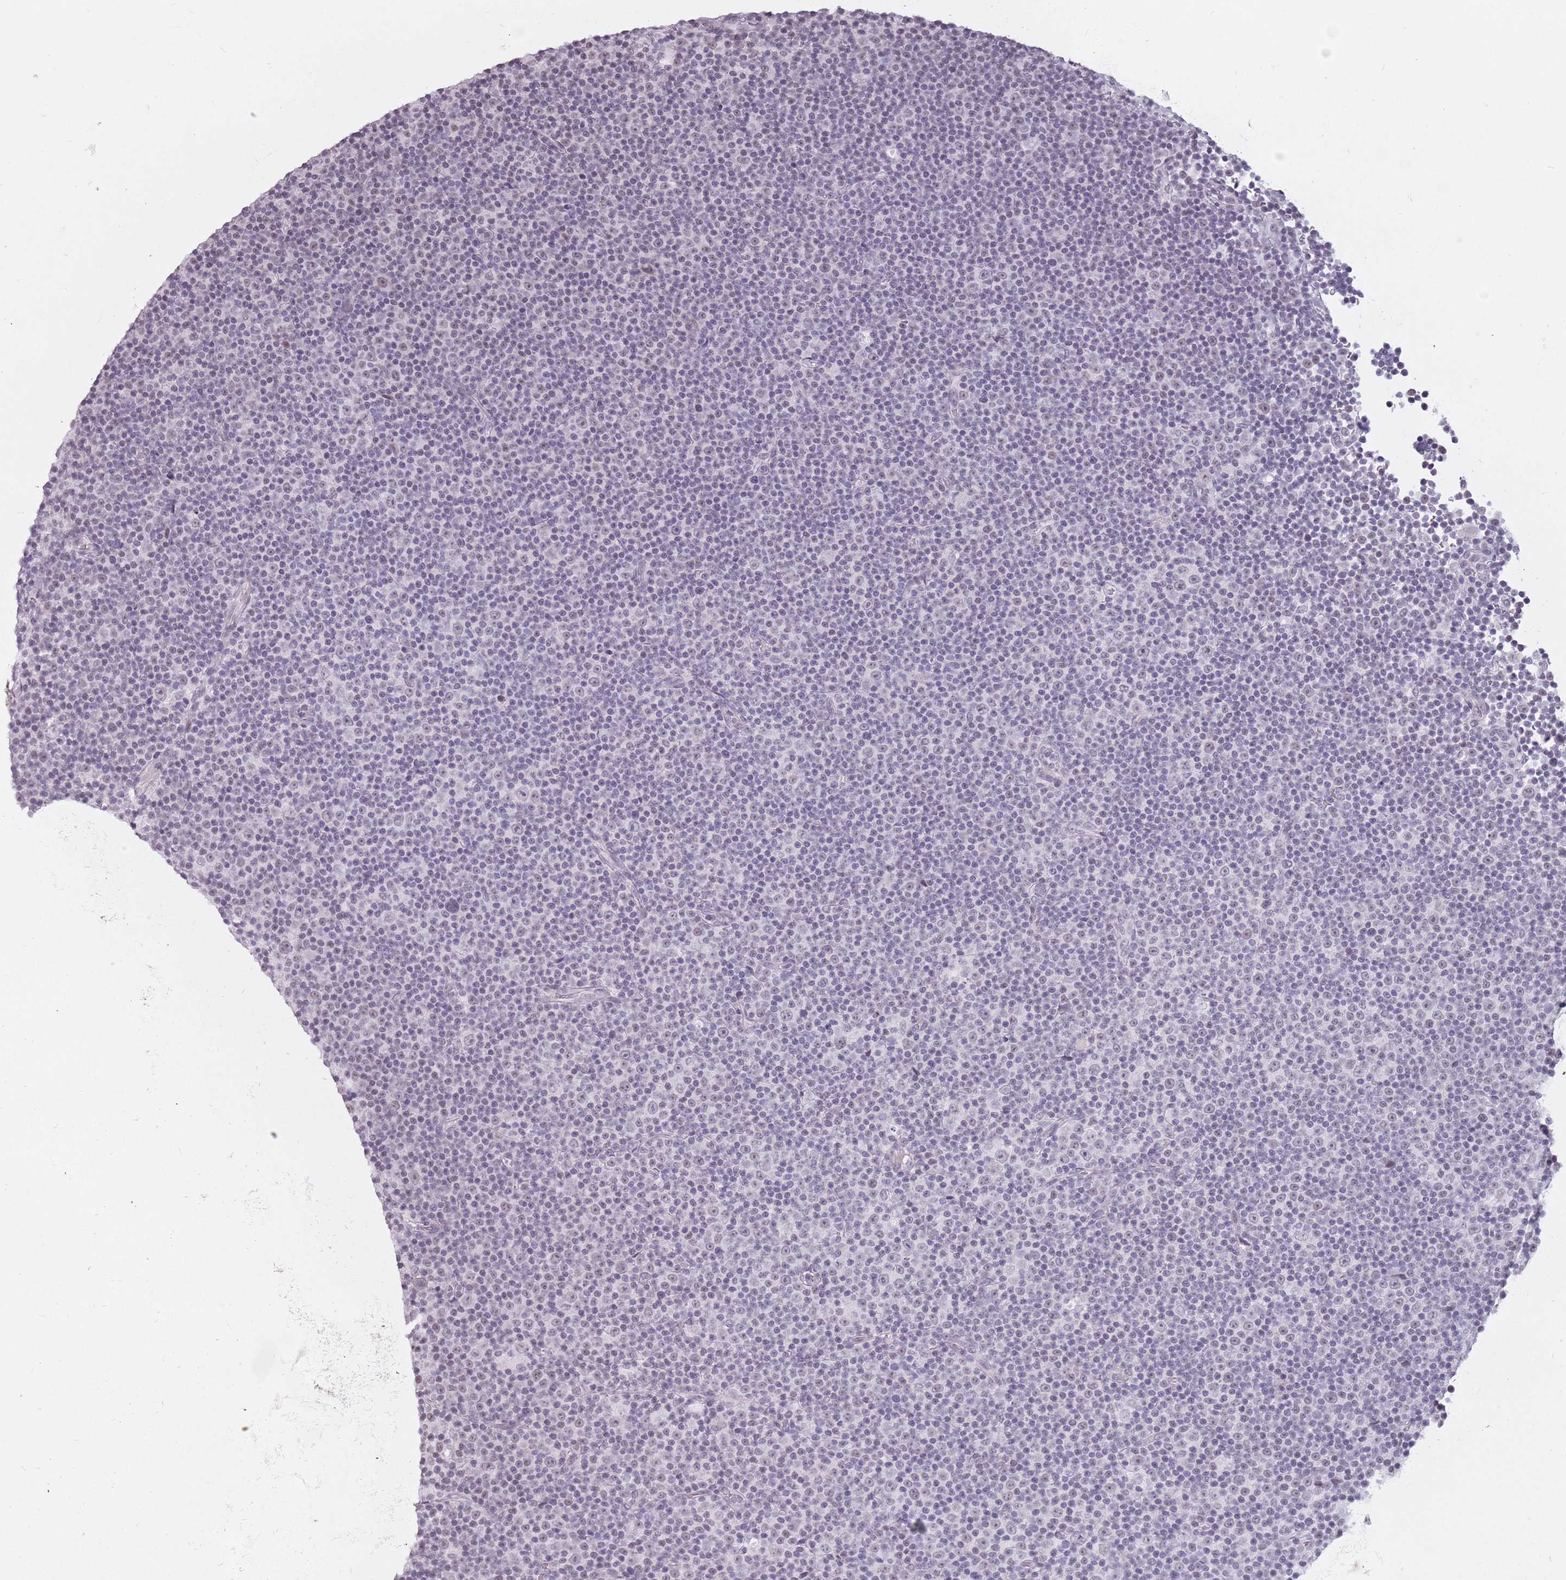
{"staining": {"intensity": "negative", "quantity": "none", "location": "none"}, "tissue": "lymphoma", "cell_type": "Tumor cells", "image_type": "cancer", "snomed": [{"axis": "morphology", "description": "Malignant lymphoma, non-Hodgkin's type, Low grade"}, {"axis": "topography", "description": "Lymph node"}], "caption": "Lymphoma stained for a protein using immunohistochemistry (IHC) displays no expression tumor cells.", "gene": "PTCHD1", "patient": {"sex": "female", "age": 67}}